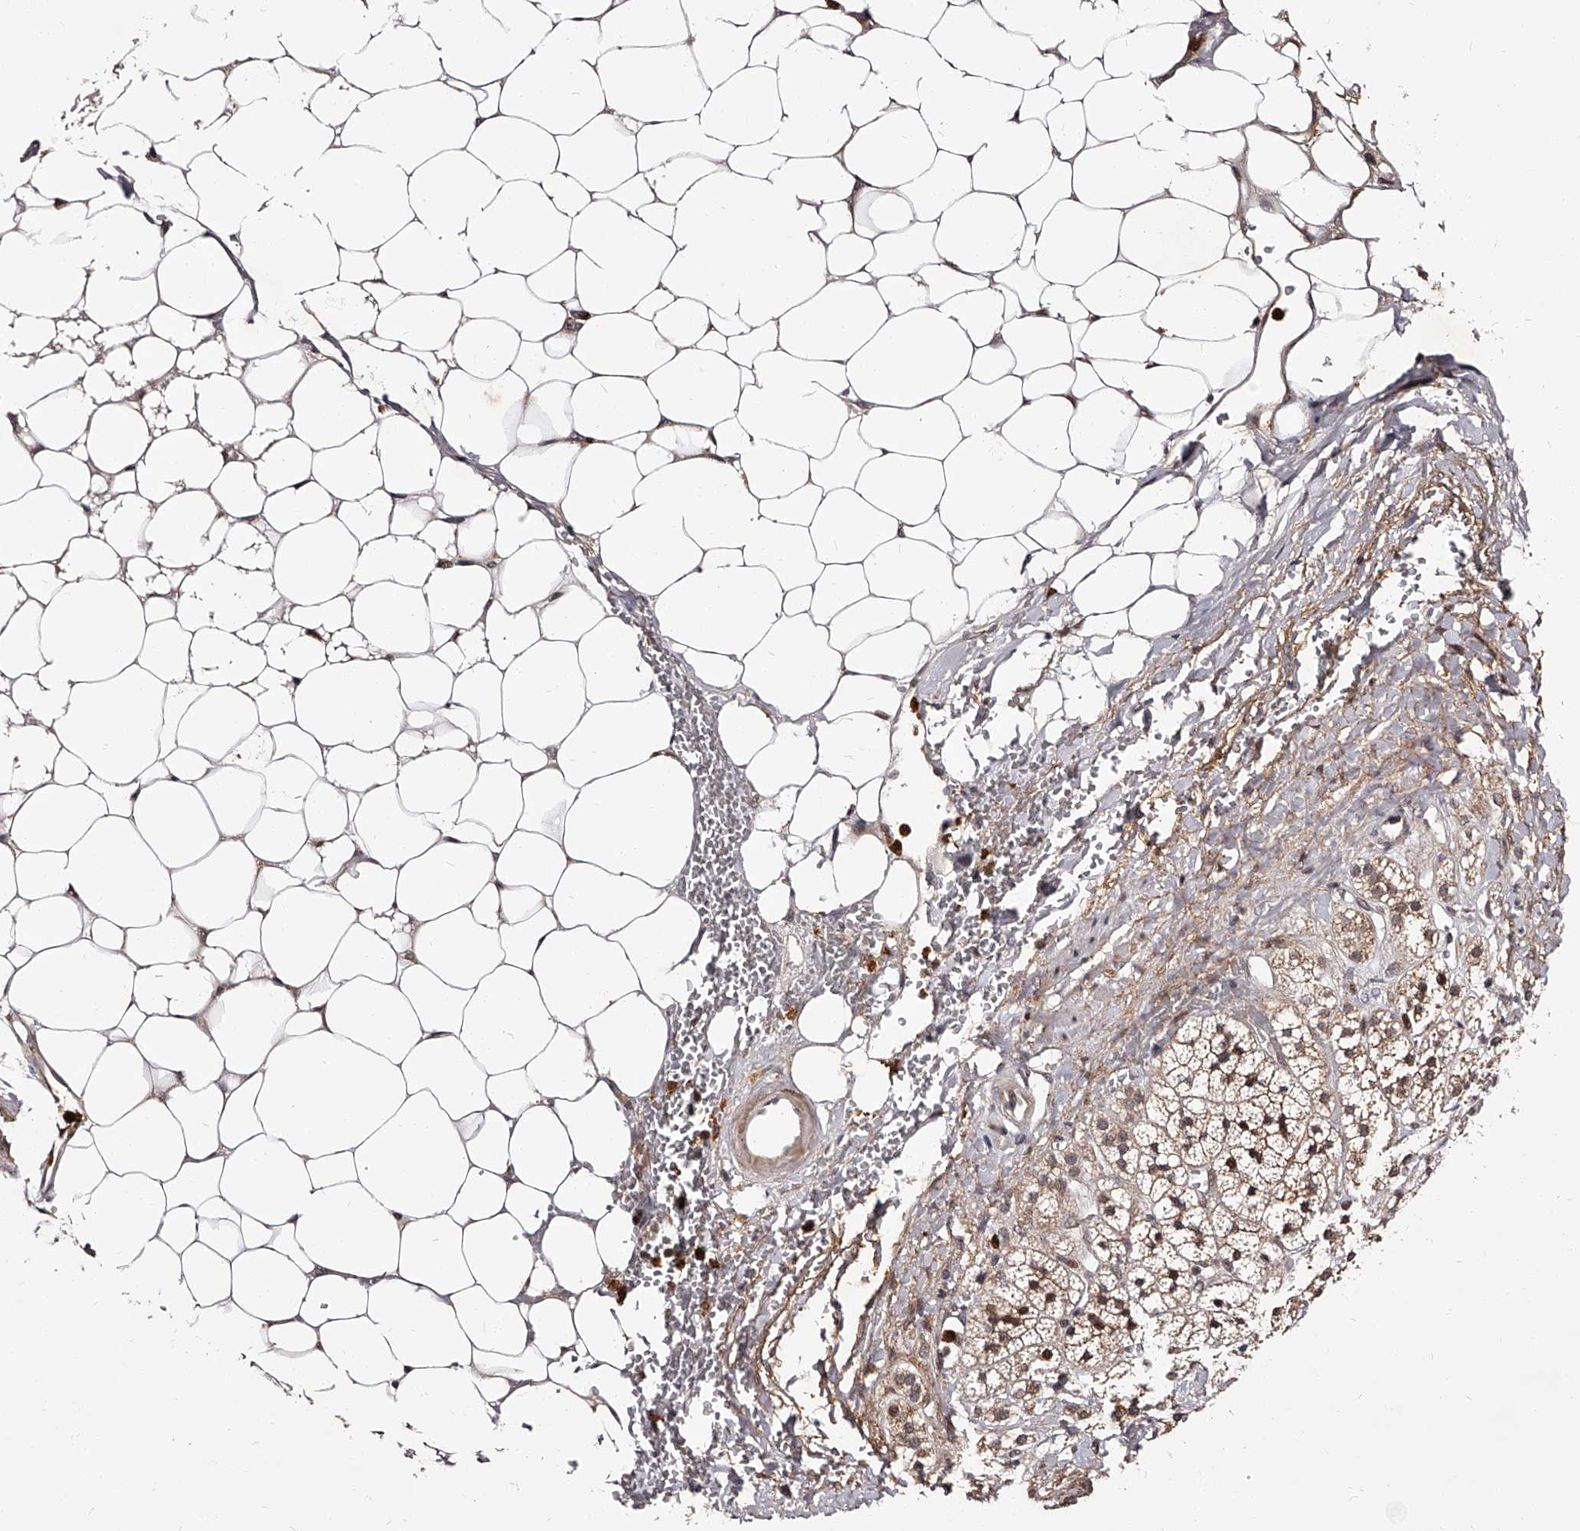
{"staining": {"intensity": "moderate", "quantity": ">75%", "location": "cytoplasmic/membranous,nuclear"}, "tissue": "adrenal gland", "cell_type": "Glandular cells", "image_type": "normal", "snomed": [{"axis": "morphology", "description": "Normal tissue, NOS"}, {"axis": "topography", "description": "Adrenal gland"}], "caption": "Moderate cytoplasmic/membranous,nuclear positivity is appreciated in approximately >75% of glandular cells in benign adrenal gland. (DAB = brown stain, brightfield microscopy at high magnification).", "gene": "RSC1A1", "patient": {"sex": "male", "age": 56}}